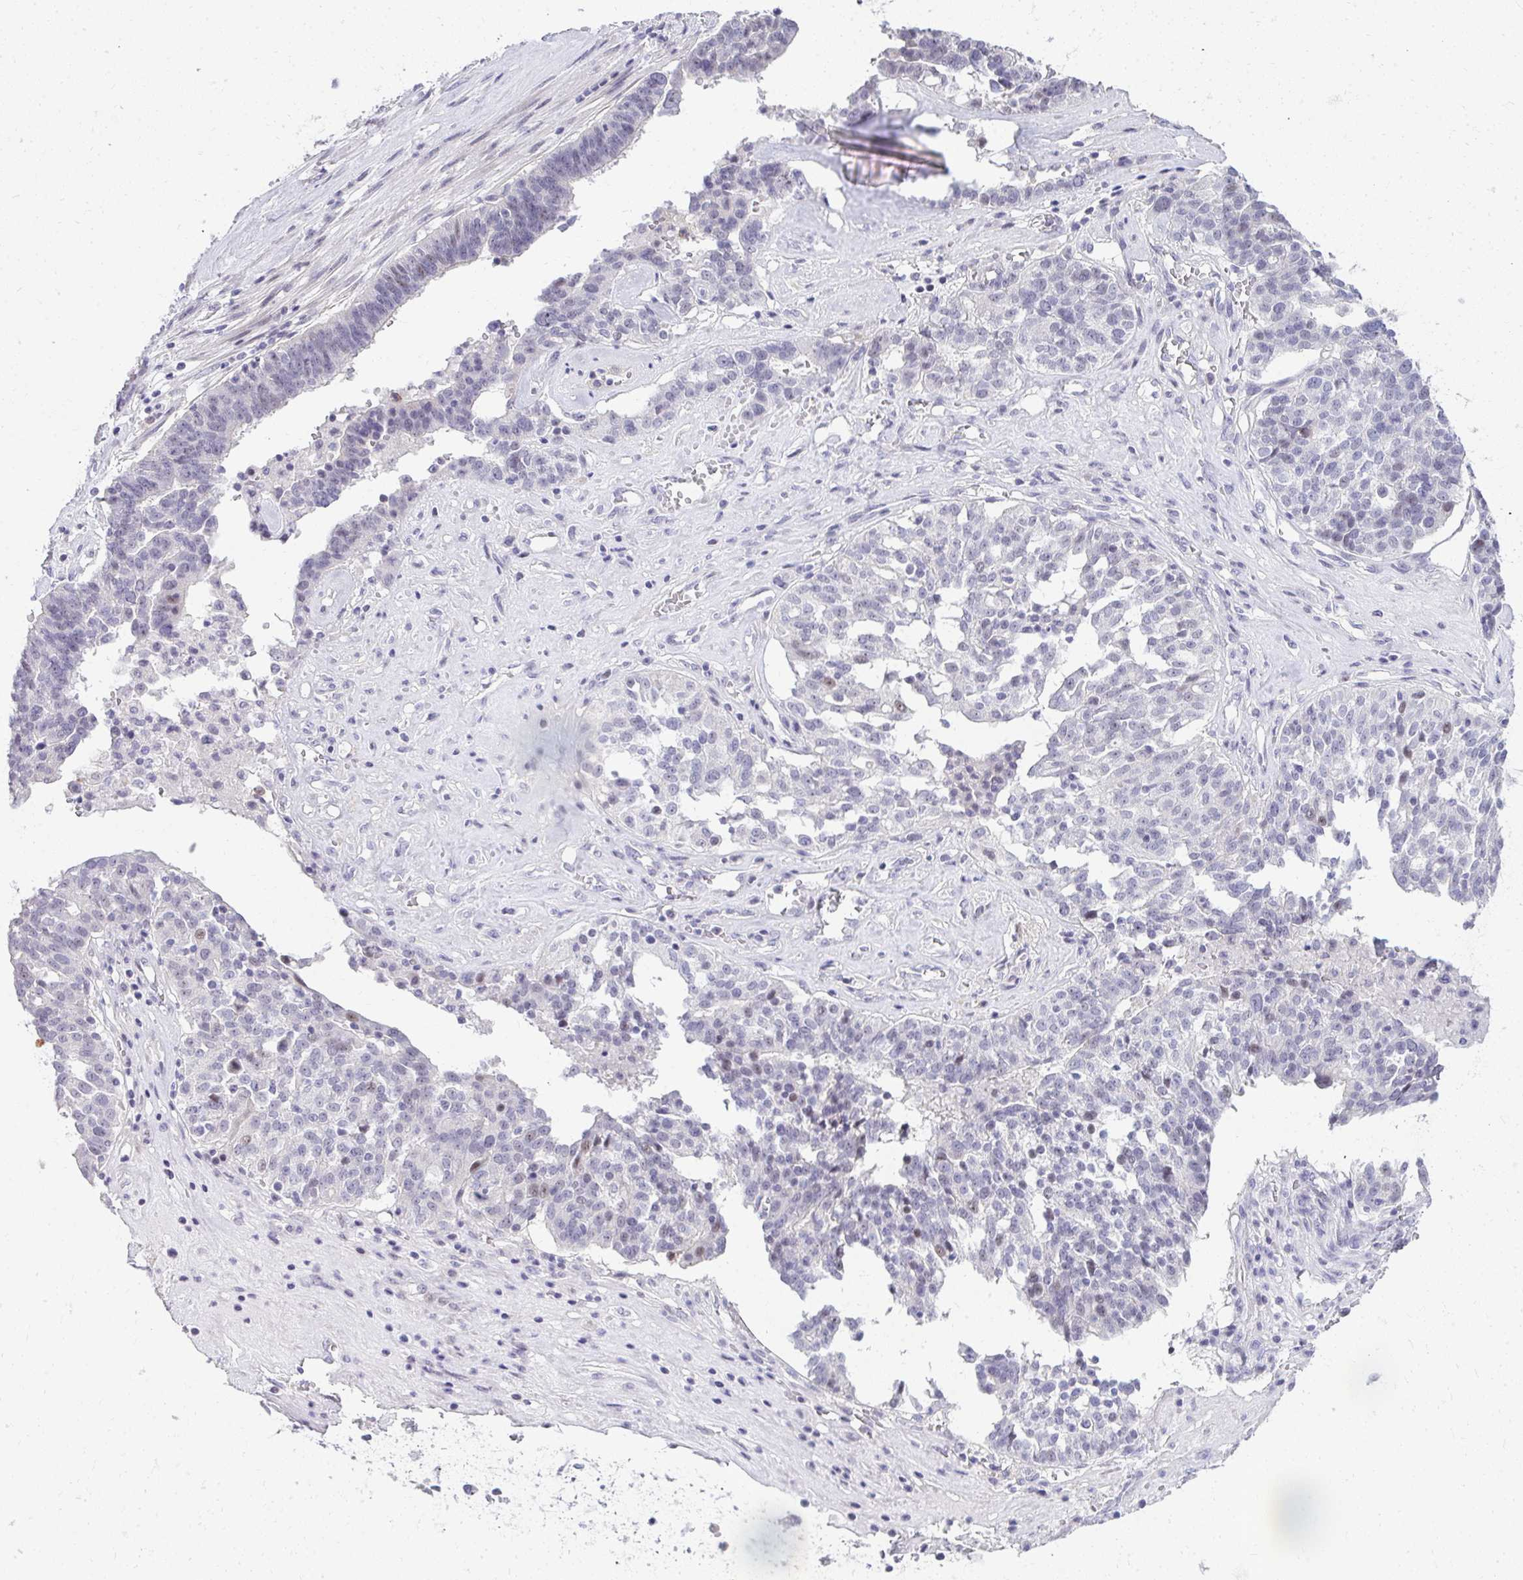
{"staining": {"intensity": "negative", "quantity": "none", "location": "none"}, "tissue": "ovarian cancer", "cell_type": "Tumor cells", "image_type": "cancer", "snomed": [{"axis": "morphology", "description": "Cystadenocarcinoma, serous, NOS"}, {"axis": "topography", "description": "Ovary"}], "caption": "An image of serous cystadenocarcinoma (ovarian) stained for a protein displays no brown staining in tumor cells. (DAB (3,3'-diaminobenzidine) immunohistochemistry, high magnification).", "gene": "EID3", "patient": {"sex": "female", "age": 59}}